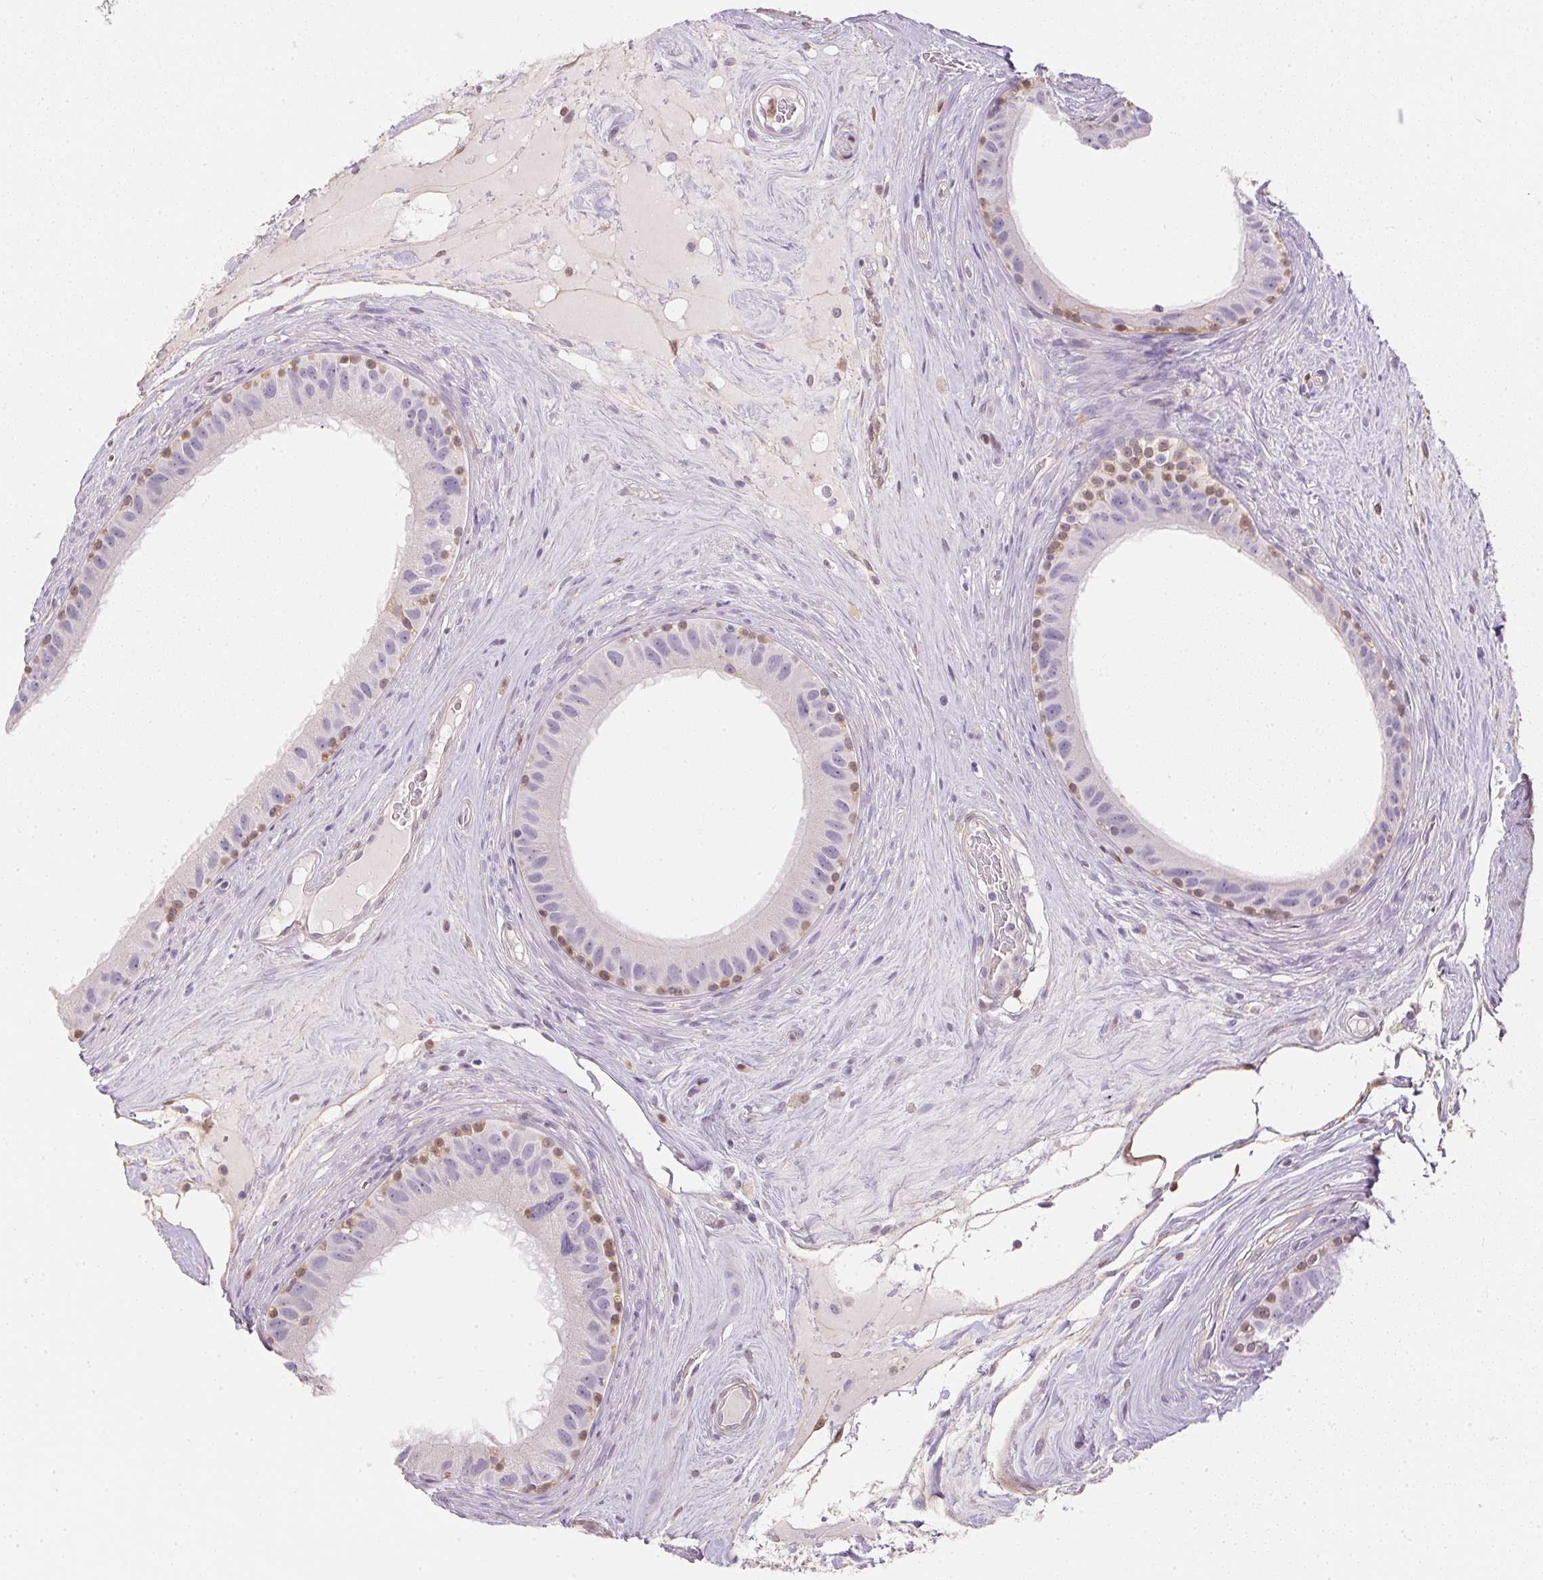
{"staining": {"intensity": "weak", "quantity": "<25%", "location": "cytoplasmic/membranous,nuclear"}, "tissue": "epididymis", "cell_type": "Glandular cells", "image_type": "normal", "snomed": [{"axis": "morphology", "description": "Normal tissue, NOS"}, {"axis": "topography", "description": "Epididymis"}], "caption": "Micrograph shows no significant protein expression in glandular cells of benign epididymis.", "gene": "S100A3", "patient": {"sex": "male", "age": 59}}